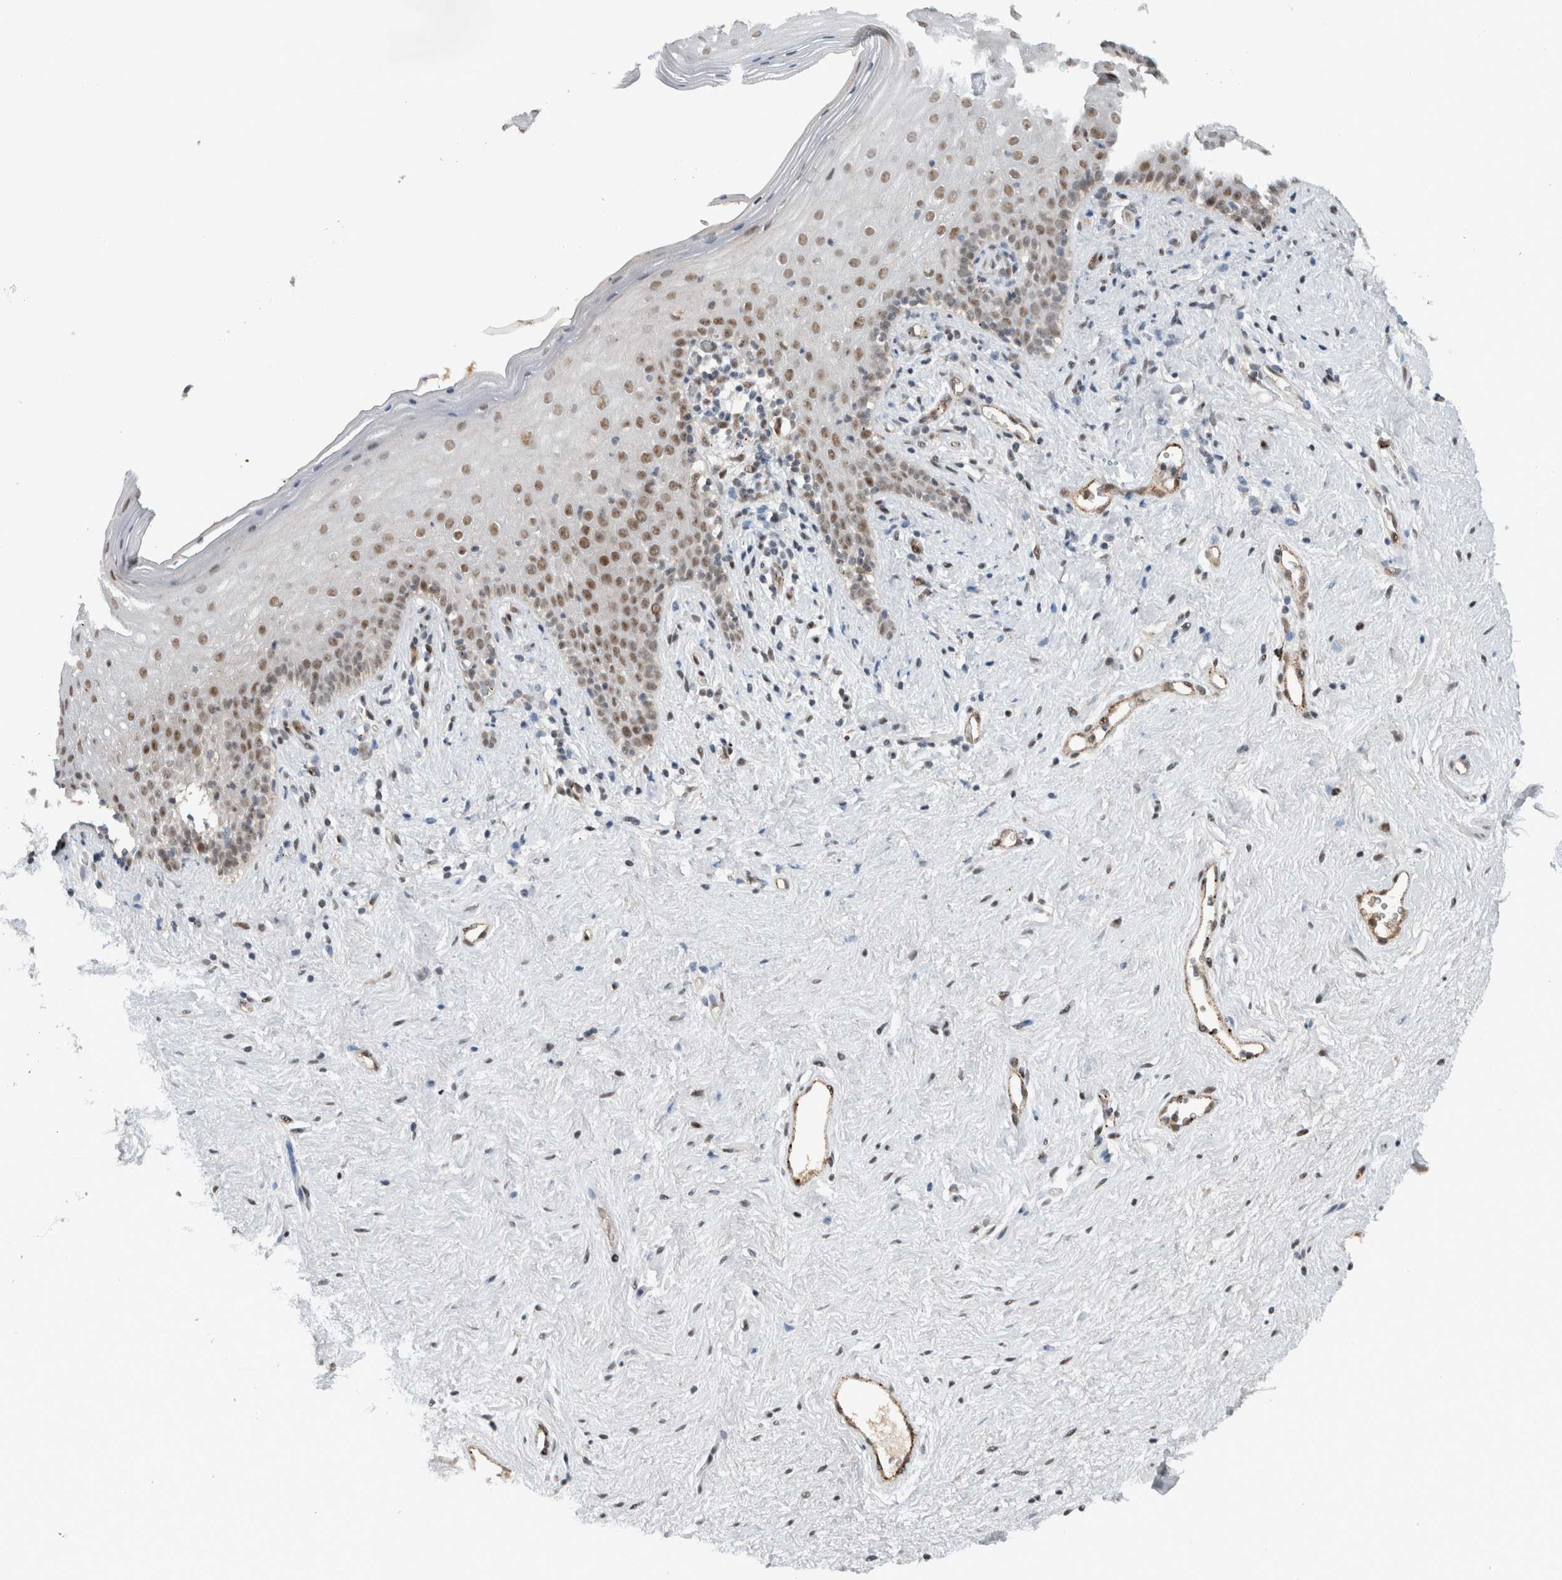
{"staining": {"intensity": "moderate", "quantity": "25%-75%", "location": "nuclear"}, "tissue": "vagina", "cell_type": "Squamous epithelial cells", "image_type": "normal", "snomed": [{"axis": "morphology", "description": "Normal tissue, NOS"}, {"axis": "topography", "description": "Vagina"}], "caption": "About 25%-75% of squamous epithelial cells in benign human vagina reveal moderate nuclear protein positivity as visualized by brown immunohistochemical staining.", "gene": "ZFP91", "patient": {"sex": "female", "age": 44}}